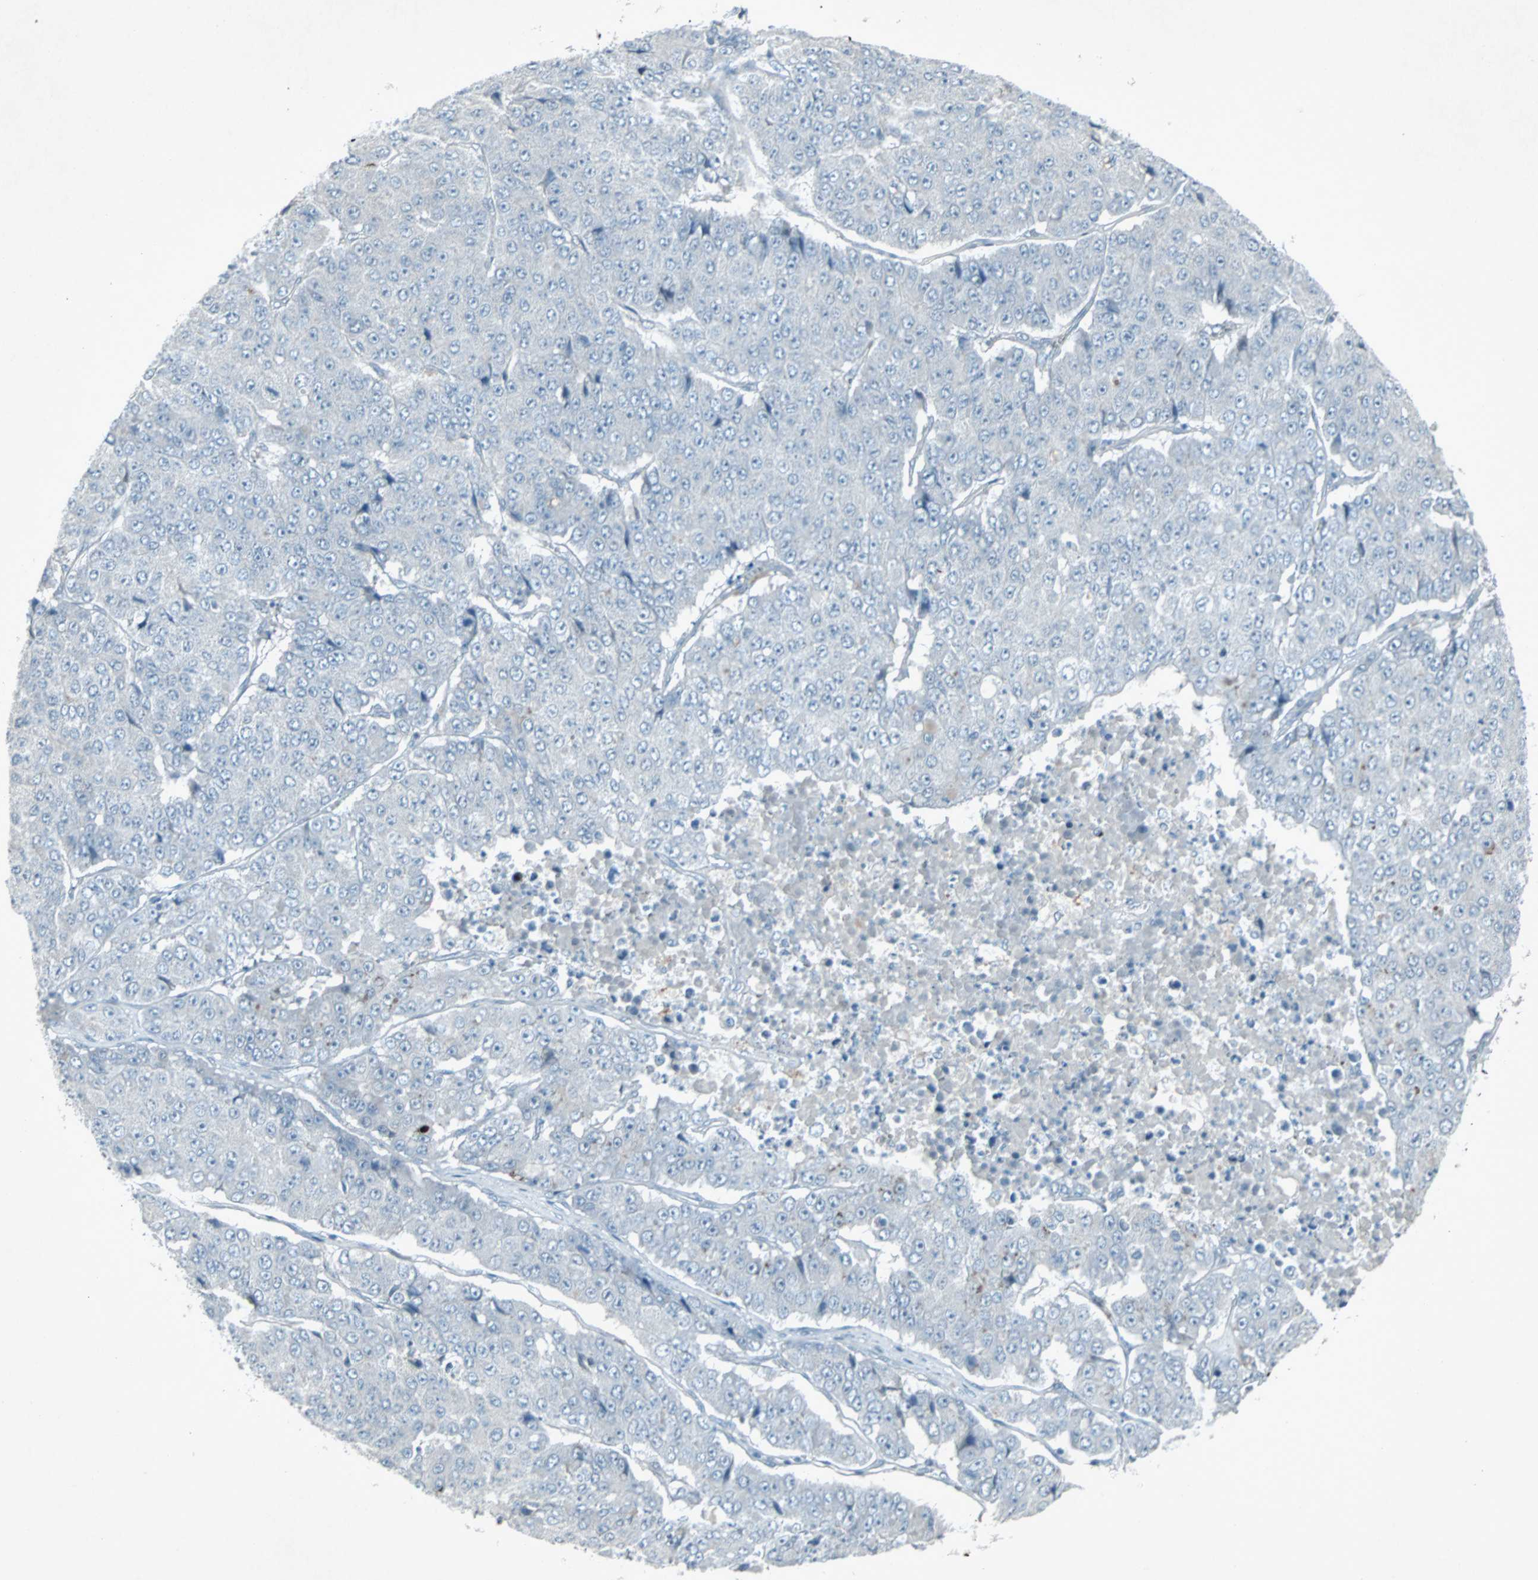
{"staining": {"intensity": "negative", "quantity": "none", "location": "none"}, "tissue": "pancreatic cancer", "cell_type": "Tumor cells", "image_type": "cancer", "snomed": [{"axis": "morphology", "description": "Adenocarcinoma, NOS"}, {"axis": "topography", "description": "Pancreas"}], "caption": "This image is of adenocarcinoma (pancreatic) stained with immunohistochemistry (IHC) to label a protein in brown with the nuclei are counter-stained blue. There is no expression in tumor cells. (Immunohistochemistry (ihc), brightfield microscopy, high magnification).", "gene": "LANCL3", "patient": {"sex": "male", "age": 50}}